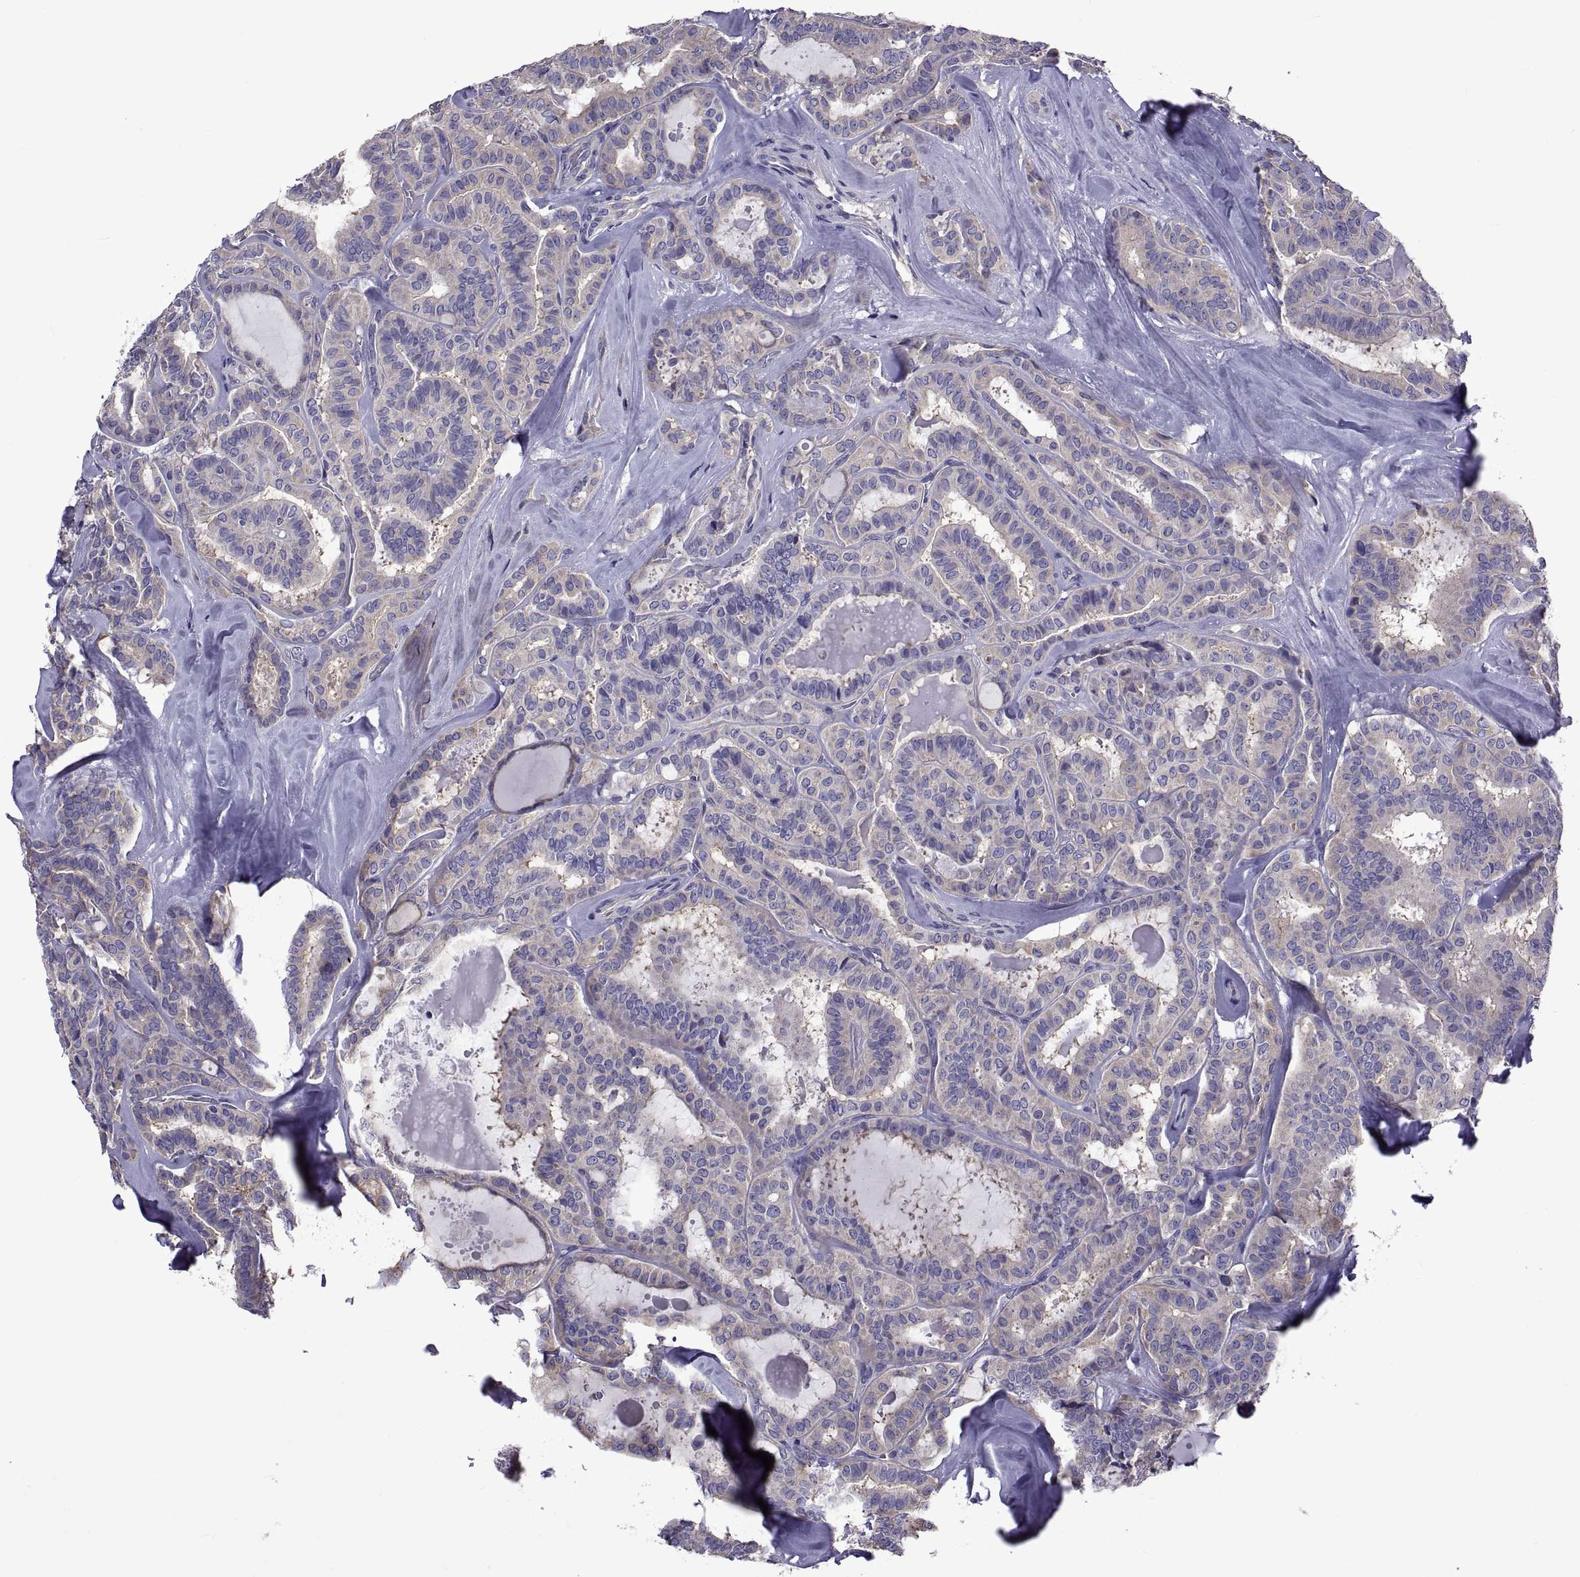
{"staining": {"intensity": "negative", "quantity": "none", "location": "none"}, "tissue": "thyroid cancer", "cell_type": "Tumor cells", "image_type": "cancer", "snomed": [{"axis": "morphology", "description": "Papillary adenocarcinoma, NOS"}, {"axis": "topography", "description": "Thyroid gland"}], "caption": "Immunohistochemistry (IHC) of papillary adenocarcinoma (thyroid) reveals no positivity in tumor cells.", "gene": "TMC3", "patient": {"sex": "female", "age": 39}}